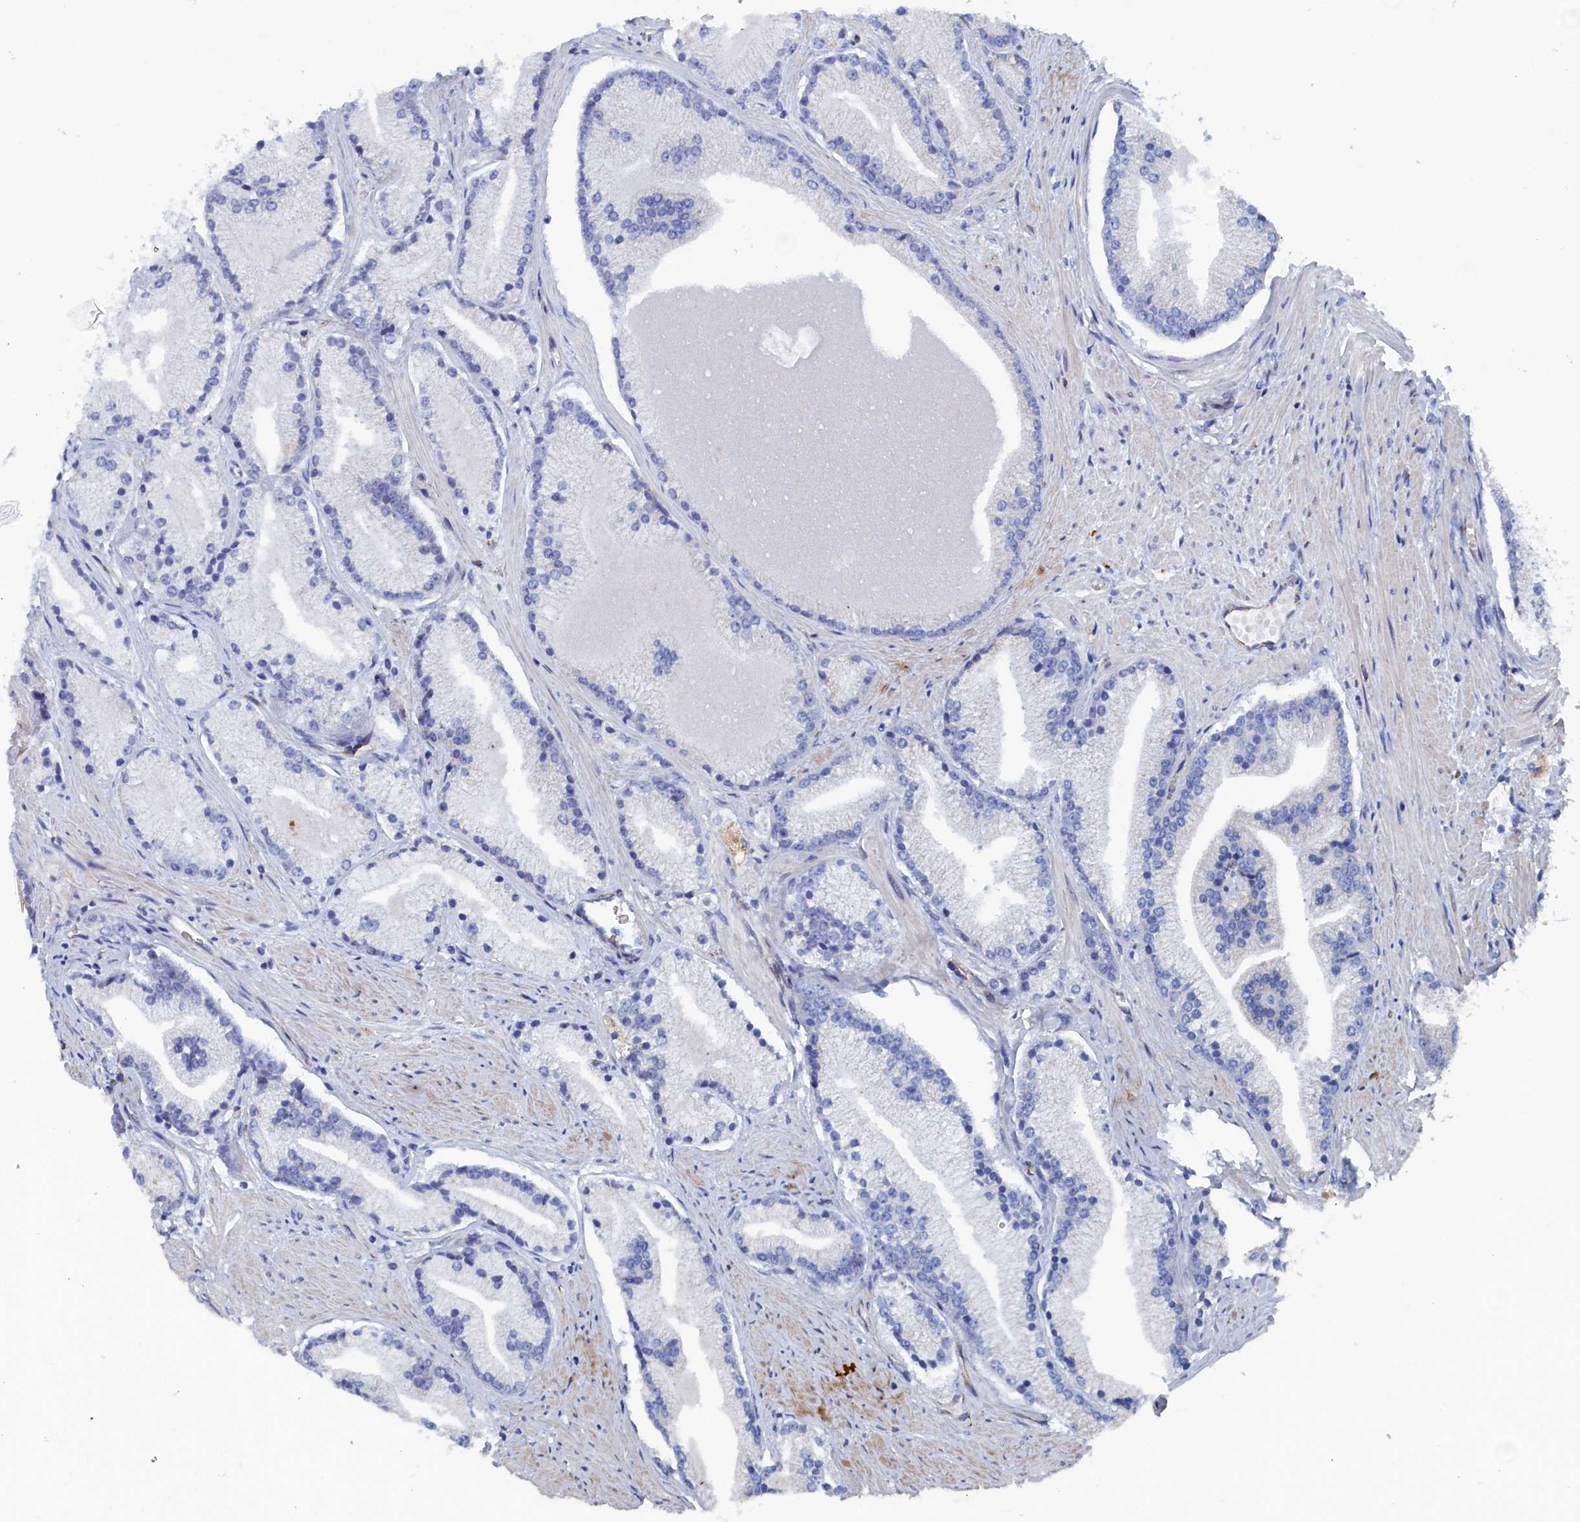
{"staining": {"intensity": "negative", "quantity": "none", "location": "none"}, "tissue": "prostate cancer", "cell_type": "Tumor cells", "image_type": "cancer", "snomed": [{"axis": "morphology", "description": "Adenocarcinoma, High grade"}, {"axis": "topography", "description": "Prostate"}], "caption": "Micrograph shows no protein positivity in tumor cells of prostate high-grade adenocarcinoma tissue.", "gene": "COG7", "patient": {"sex": "male", "age": 67}}